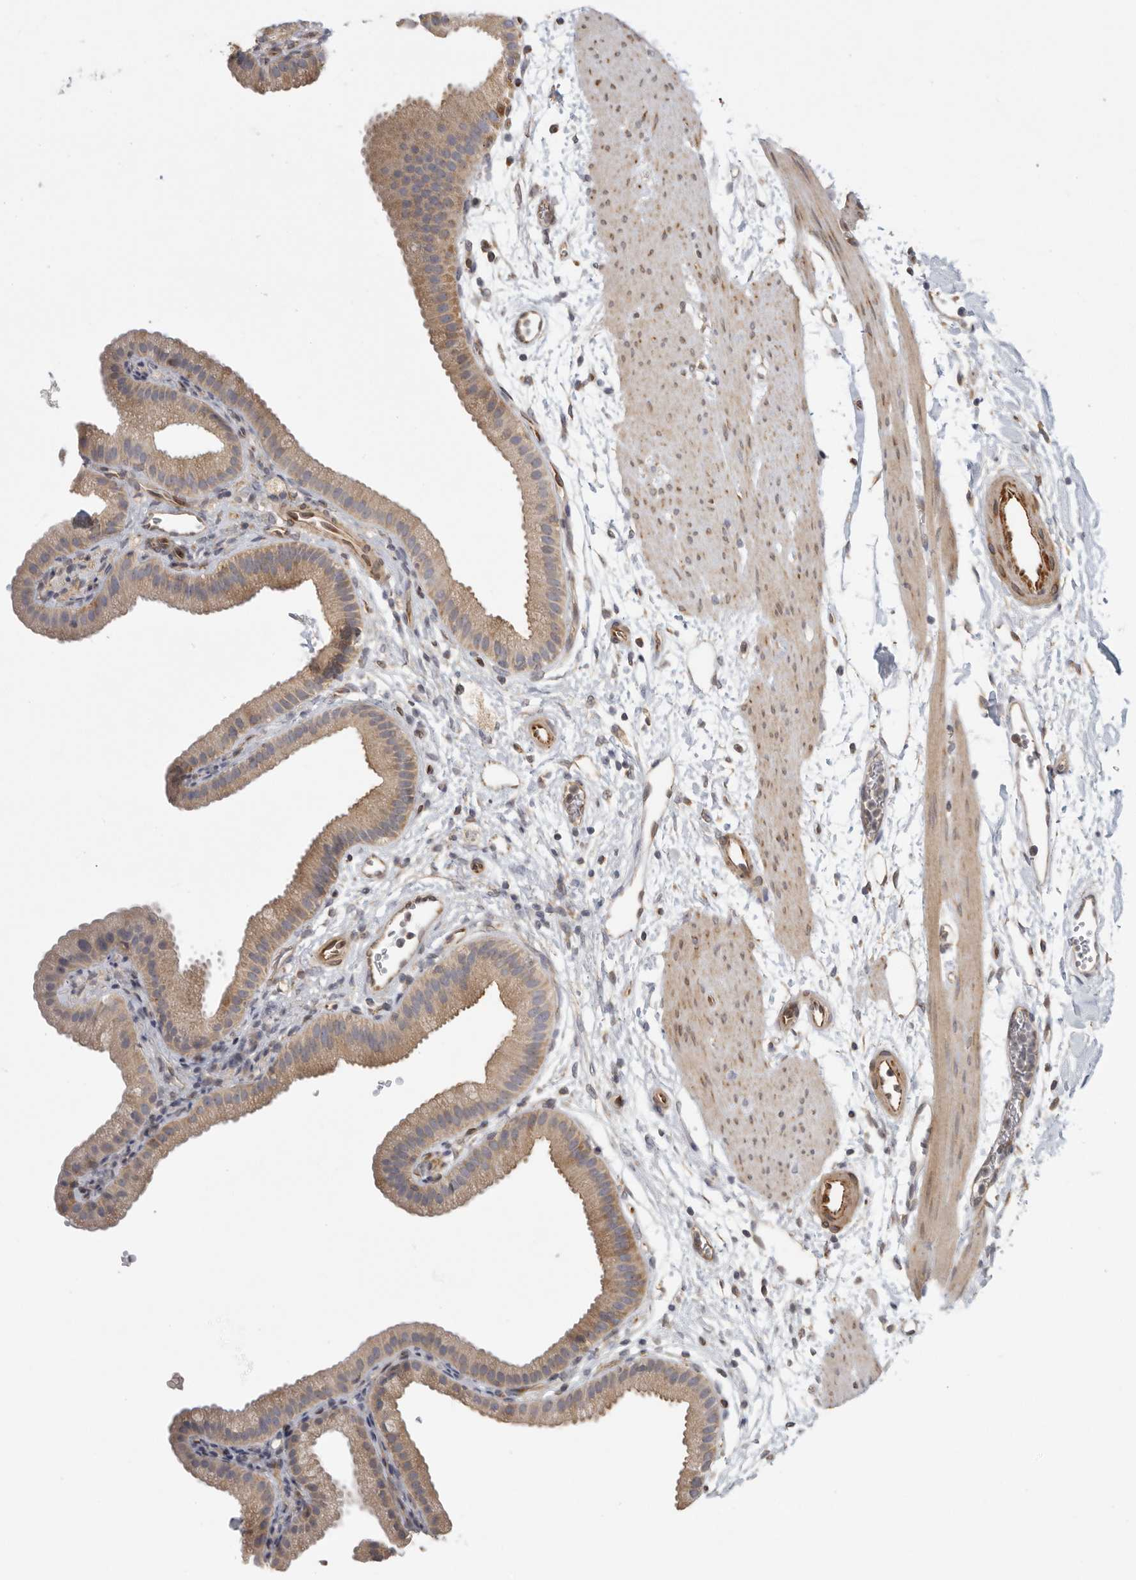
{"staining": {"intensity": "moderate", "quantity": ">75%", "location": "cytoplasmic/membranous"}, "tissue": "gallbladder", "cell_type": "Glandular cells", "image_type": "normal", "snomed": [{"axis": "morphology", "description": "Normal tissue, NOS"}, {"axis": "topography", "description": "Gallbladder"}], "caption": "Human gallbladder stained for a protein (brown) displays moderate cytoplasmic/membranous positive expression in about >75% of glandular cells.", "gene": "BCAP29", "patient": {"sex": "female", "age": 64}}